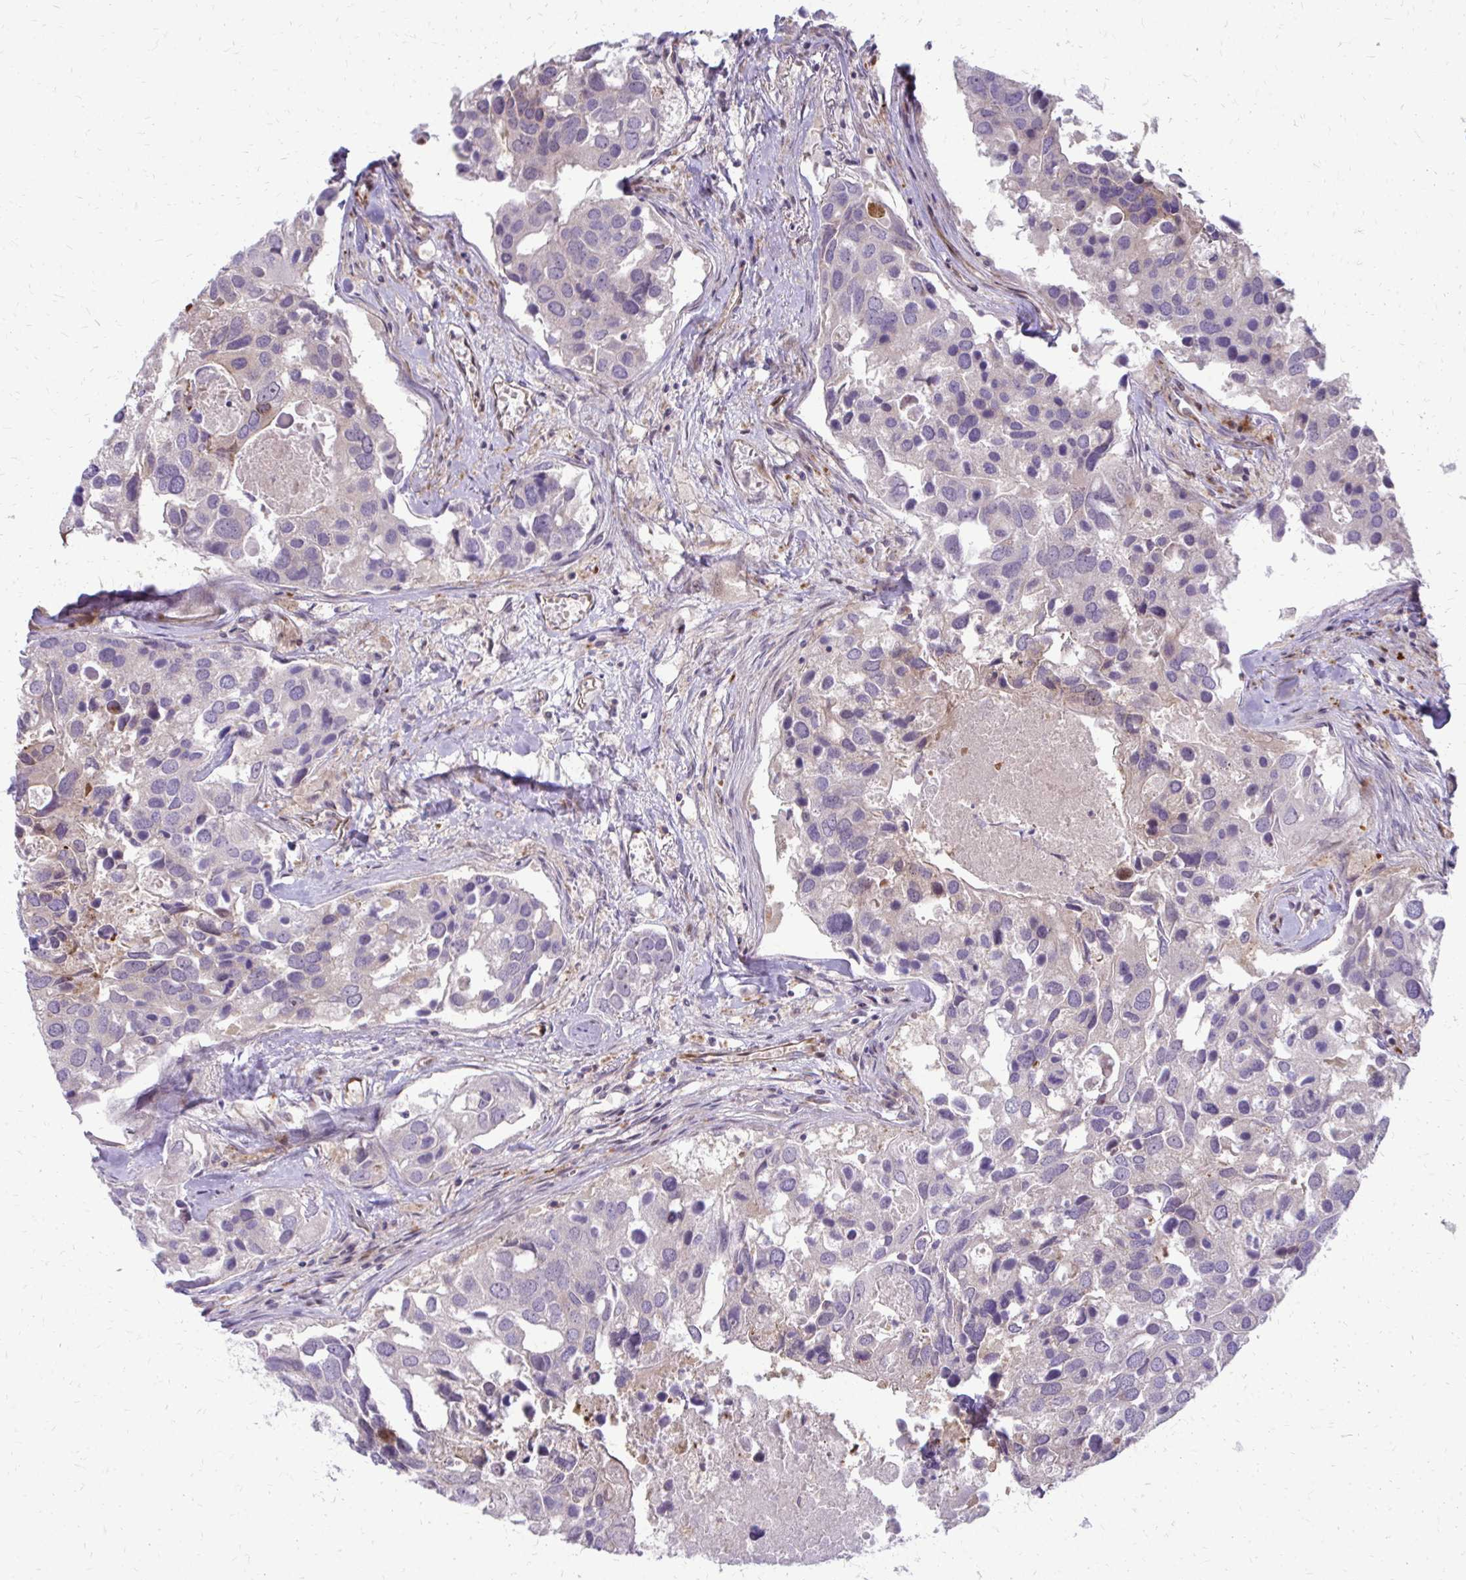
{"staining": {"intensity": "weak", "quantity": "<25%", "location": "cytoplasmic/membranous"}, "tissue": "breast cancer", "cell_type": "Tumor cells", "image_type": "cancer", "snomed": [{"axis": "morphology", "description": "Duct carcinoma"}, {"axis": "topography", "description": "Breast"}], "caption": "IHC micrograph of neoplastic tissue: human breast cancer (invasive ductal carcinoma) stained with DAB (3,3'-diaminobenzidine) displays no significant protein expression in tumor cells.", "gene": "PPDPFL", "patient": {"sex": "female", "age": 83}}